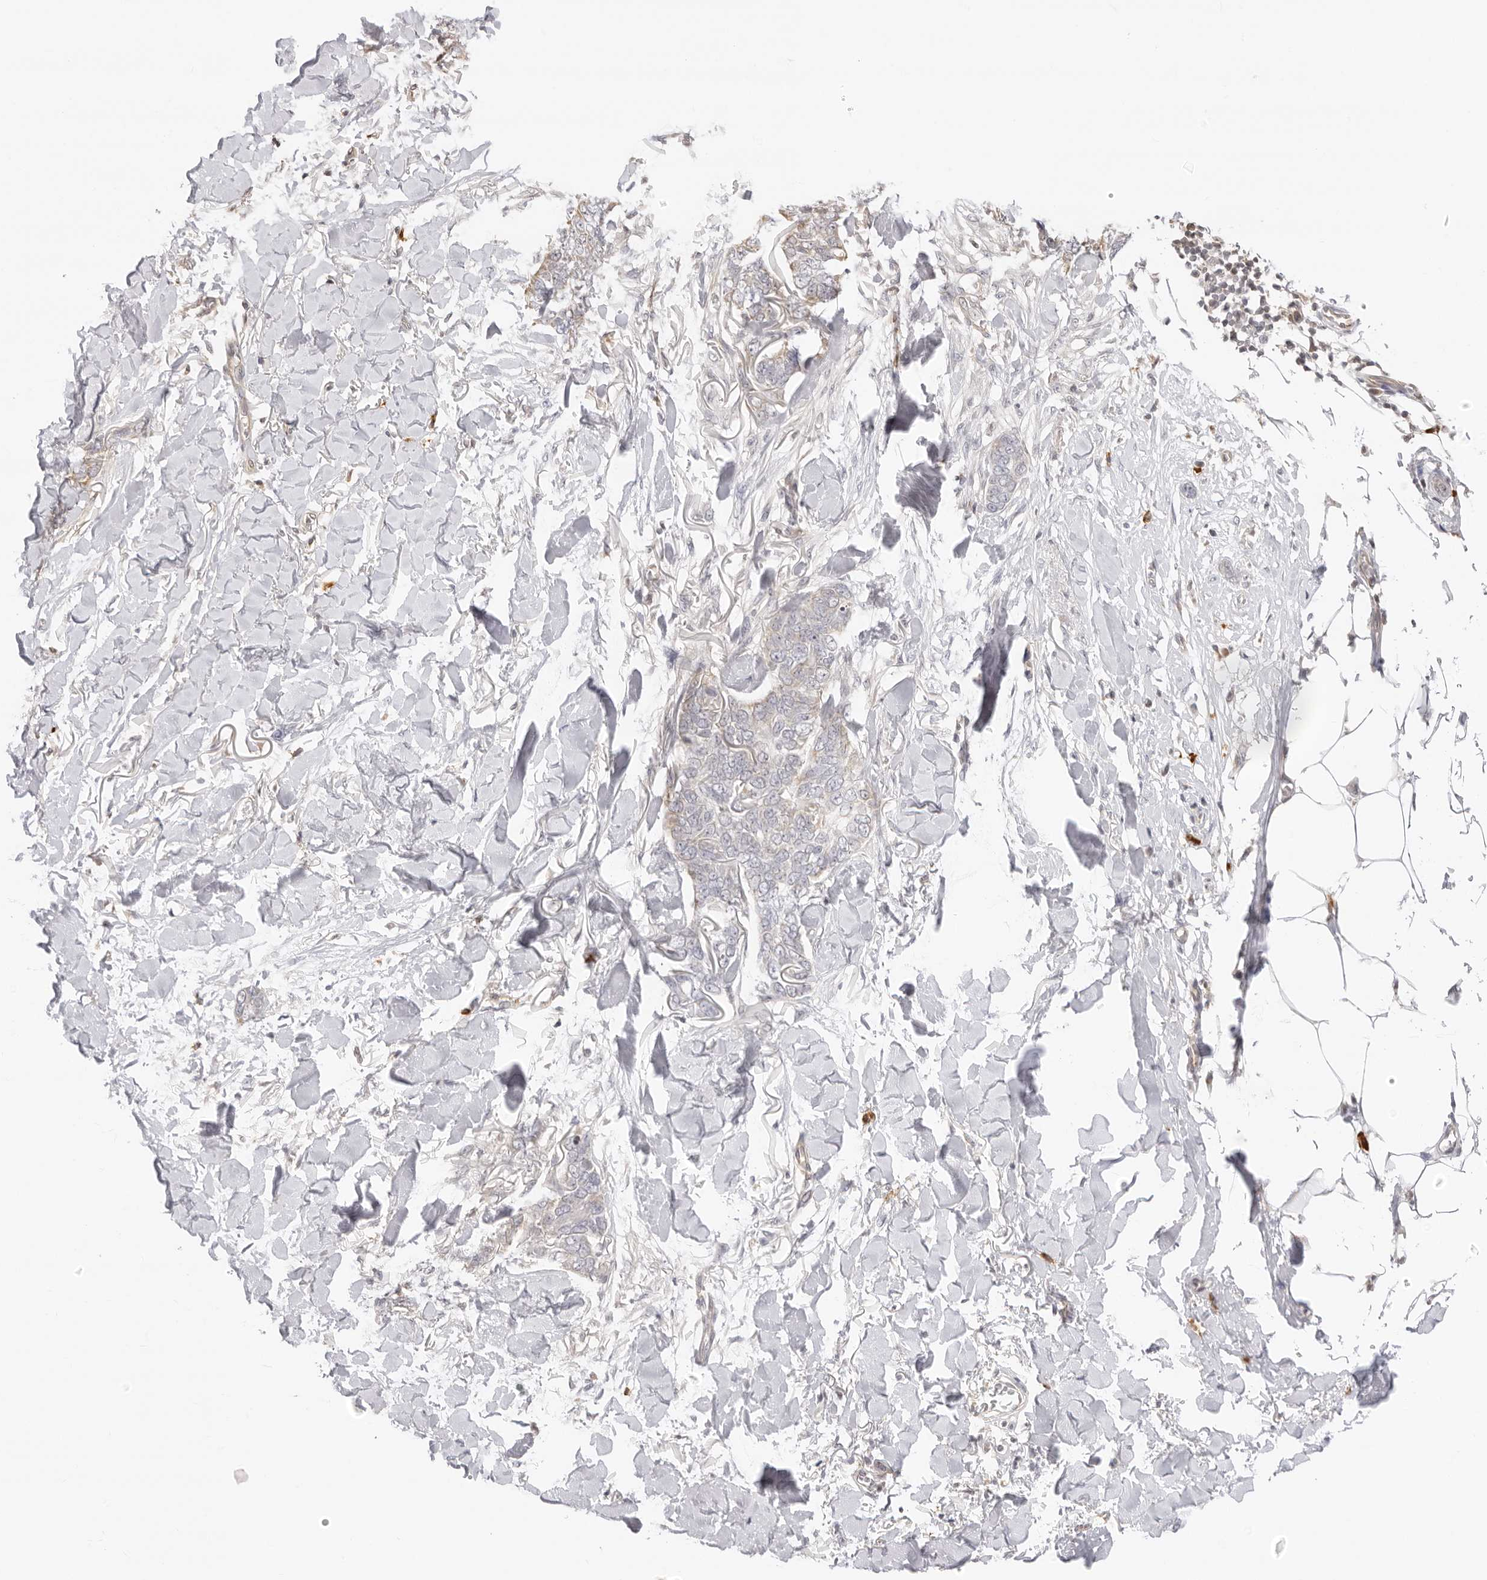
{"staining": {"intensity": "negative", "quantity": "none", "location": "none"}, "tissue": "skin cancer", "cell_type": "Tumor cells", "image_type": "cancer", "snomed": [{"axis": "morphology", "description": "Normal tissue, NOS"}, {"axis": "morphology", "description": "Basal cell carcinoma"}, {"axis": "topography", "description": "Skin"}], "caption": "The image reveals no staining of tumor cells in basal cell carcinoma (skin). The staining was performed using DAB to visualize the protein expression in brown, while the nuclei were stained in blue with hematoxylin (Magnification: 20x).", "gene": "FDPS", "patient": {"sex": "male", "age": 77}}